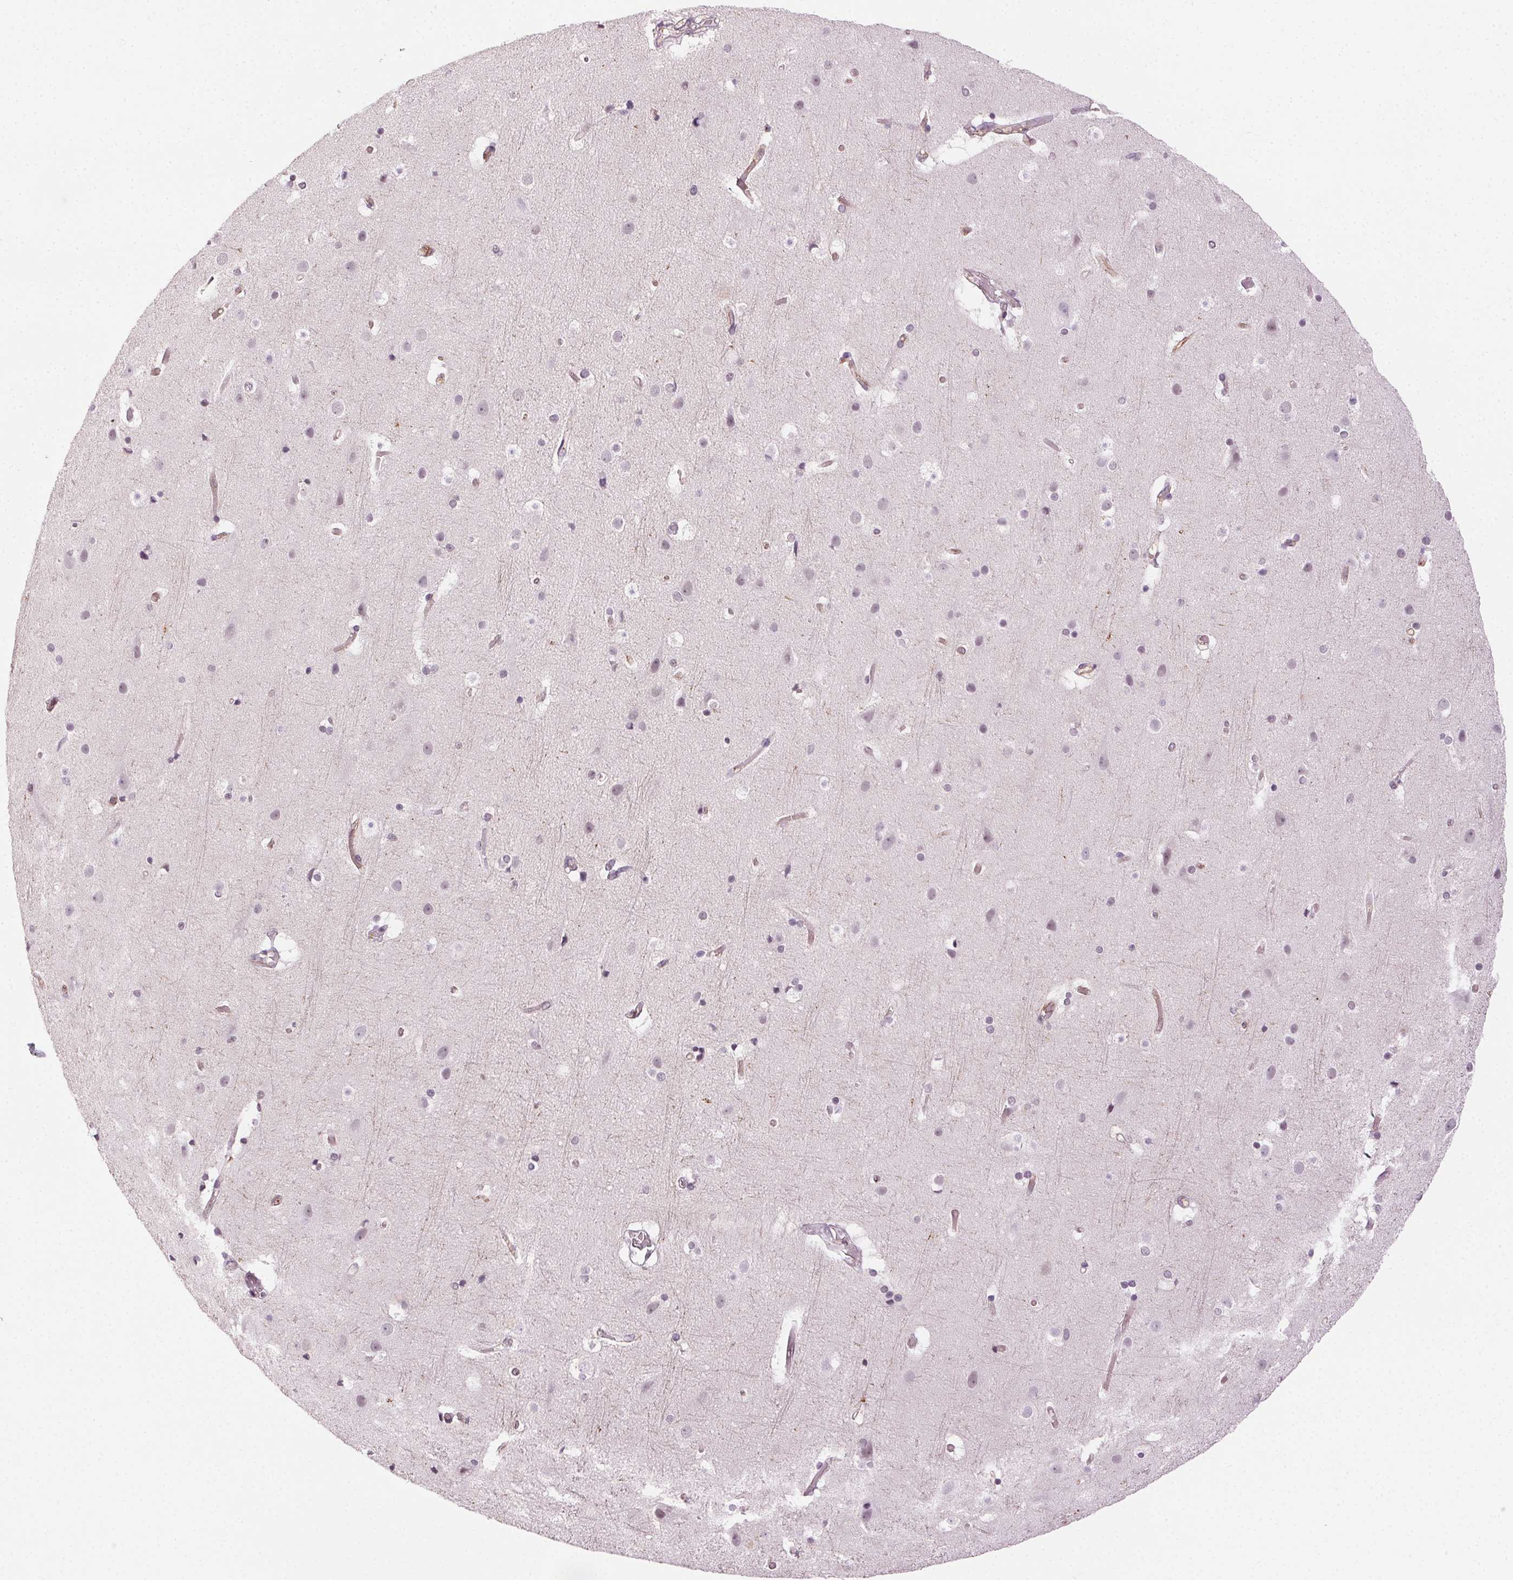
{"staining": {"intensity": "weak", "quantity": "25%-75%", "location": "cytoplasmic/membranous"}, "tissue": "cerebral cortex", "cell_type": "Endothelial cells", "image_type": "normal", "snomed": [{"axis": "morphology", "description": "Normal tissue, NOS"}, {"axis": "topography", "description": "Cerebral cortex"}], "caption": "A brown stain shows weak cytoplasmic/membranous positivity of a protein in endothelial cells of benign human cerebral cortex.", "gene": "AIF1L", "patient": {"sex": "female", "age": 52}}